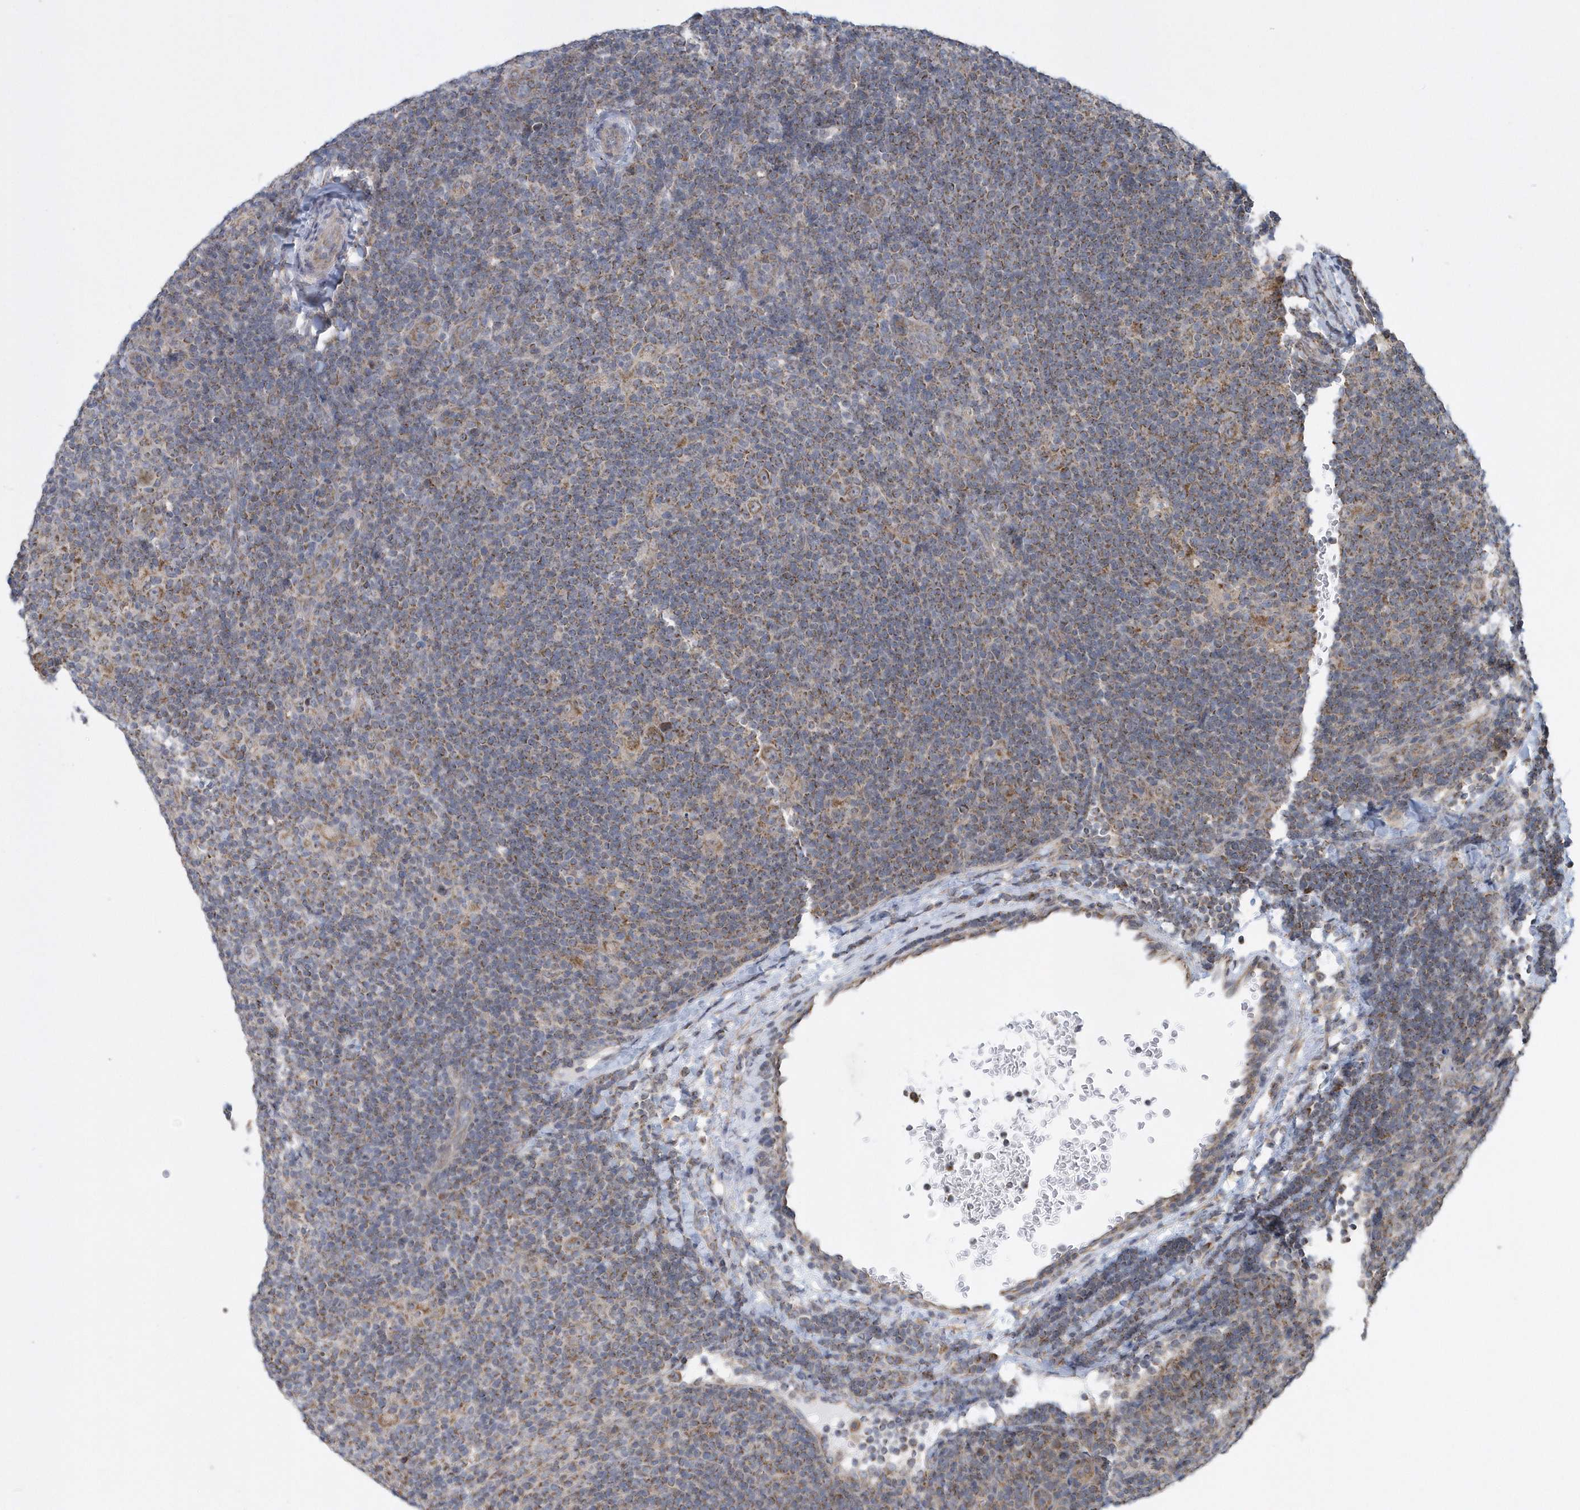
{"staining": {"intensity": "moderate", "quantity": ">75%", "location": "cytoplasmic/membranous"}, "tissue": "lymphoma", "cell_type": "Tumor cells", "image_type": "cancer", "snomed": [{"axis": "morphology", "description": "Hodgkin's disease, NOS"}, {"axis": "topography", "description": "Lymph node"}], "caption": "Immunohistochemistry histopathology image of Hodgkin's disease stained for a protein (brown), which reveals medium levels of moderate cytoplasmic/membranous staining in about >75% of tumor cells.", "gene": "SLX9", "patient": {"sex": "female", "age": 57}}